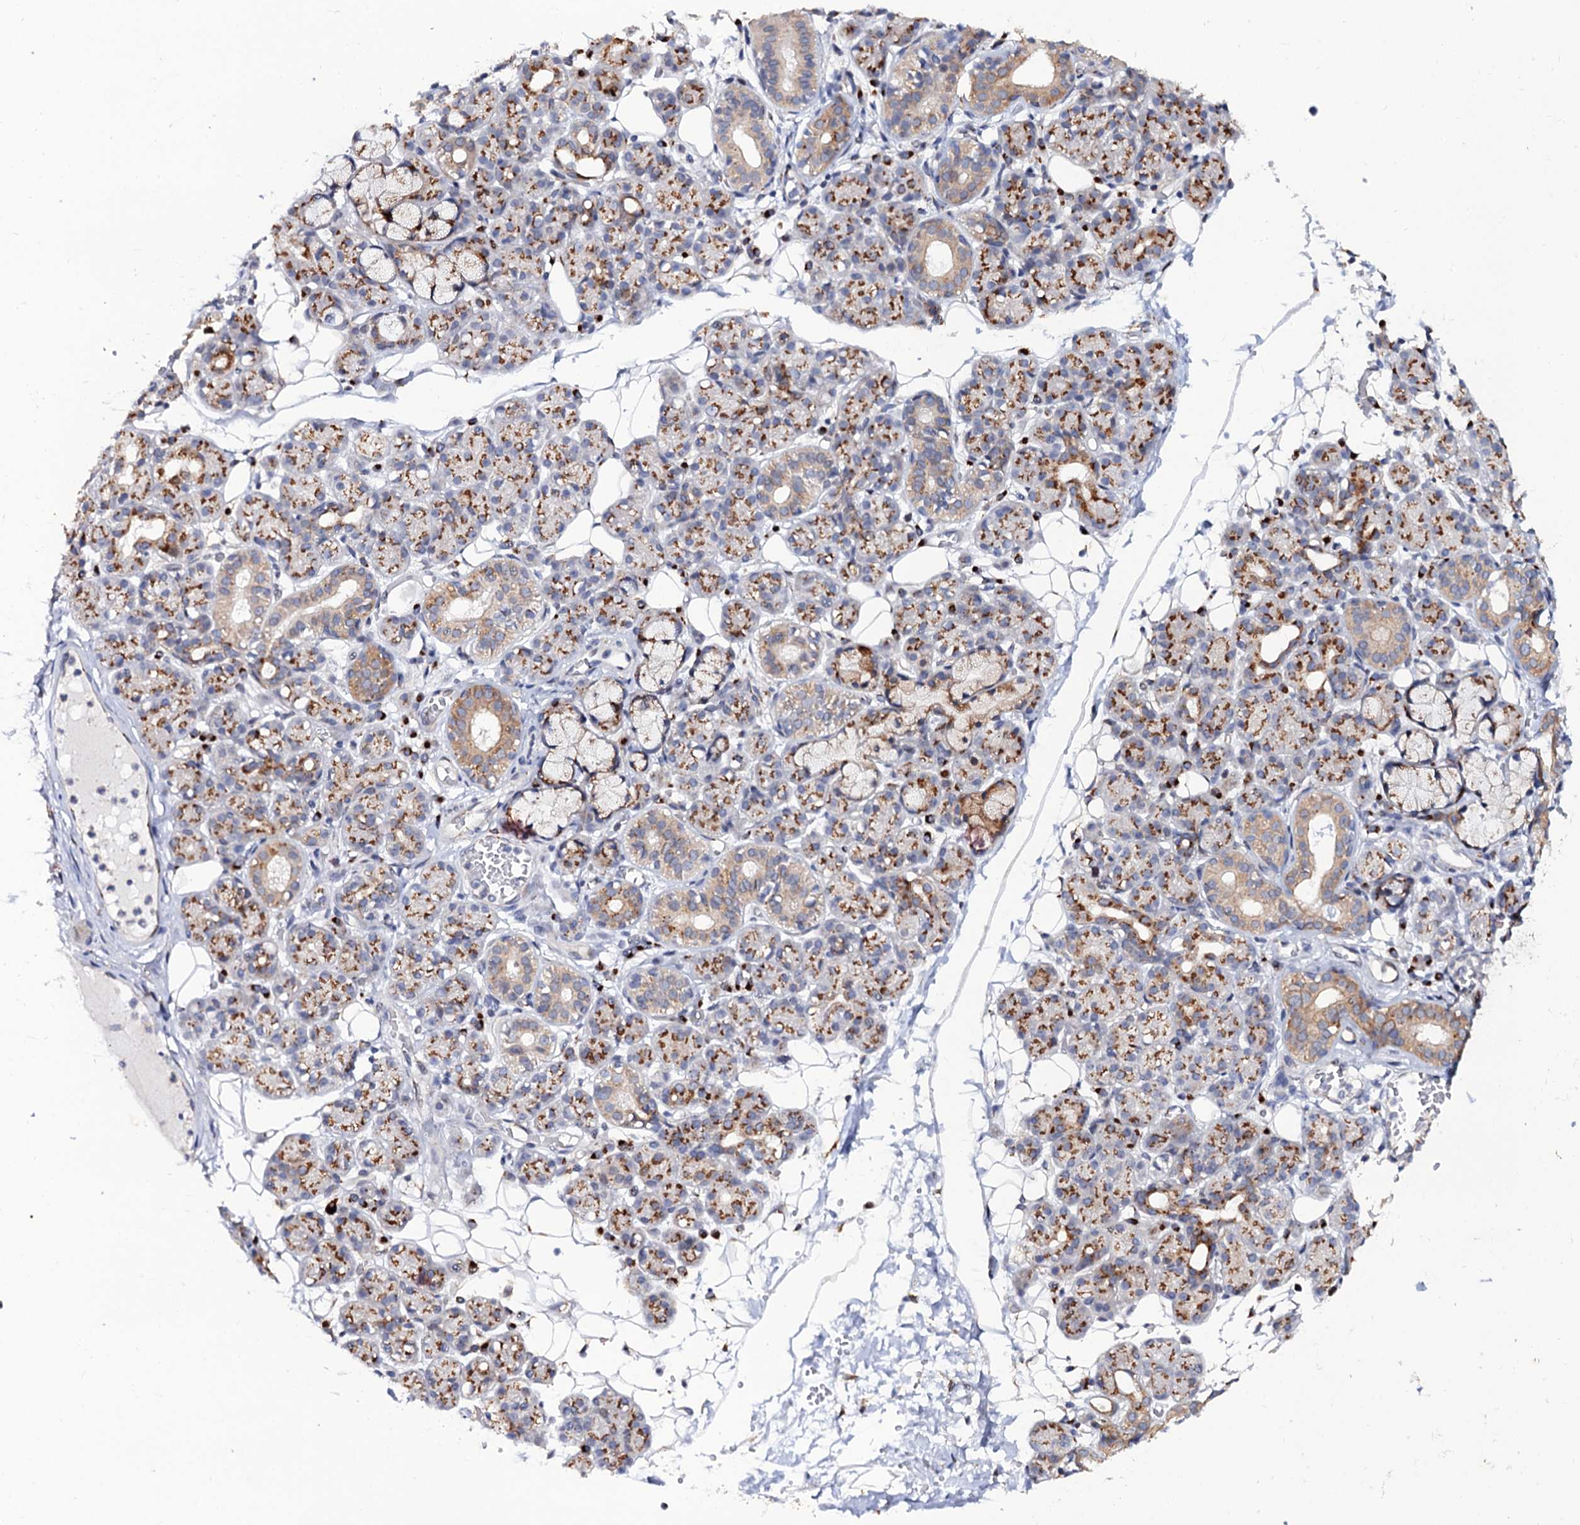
{"staining": {"intensity": "moderate", "quantity": ">75%", "location": "cytoplasmic/membranous"}, "tissue": "salivary gland", "cell_type": "Glandular cells", "image_type": "normal", "snomed": [{"axis": "morphology", "description": "Normal tissue, NOS"}, {"axis": "topography", "description": "Salivary gland"}], "caption": "Protein expression analysis of benign salivary gland displays moderate cytoplasmic/membranous positivity in approximately >75% of glandular cells. The protein of interest is stained brown, and the nuclei are stained in blue (DAB IHC with brightfield microscopy, high magnification).", "gene": "THAP2", "patient": {"sex": "male", "age": 63}}